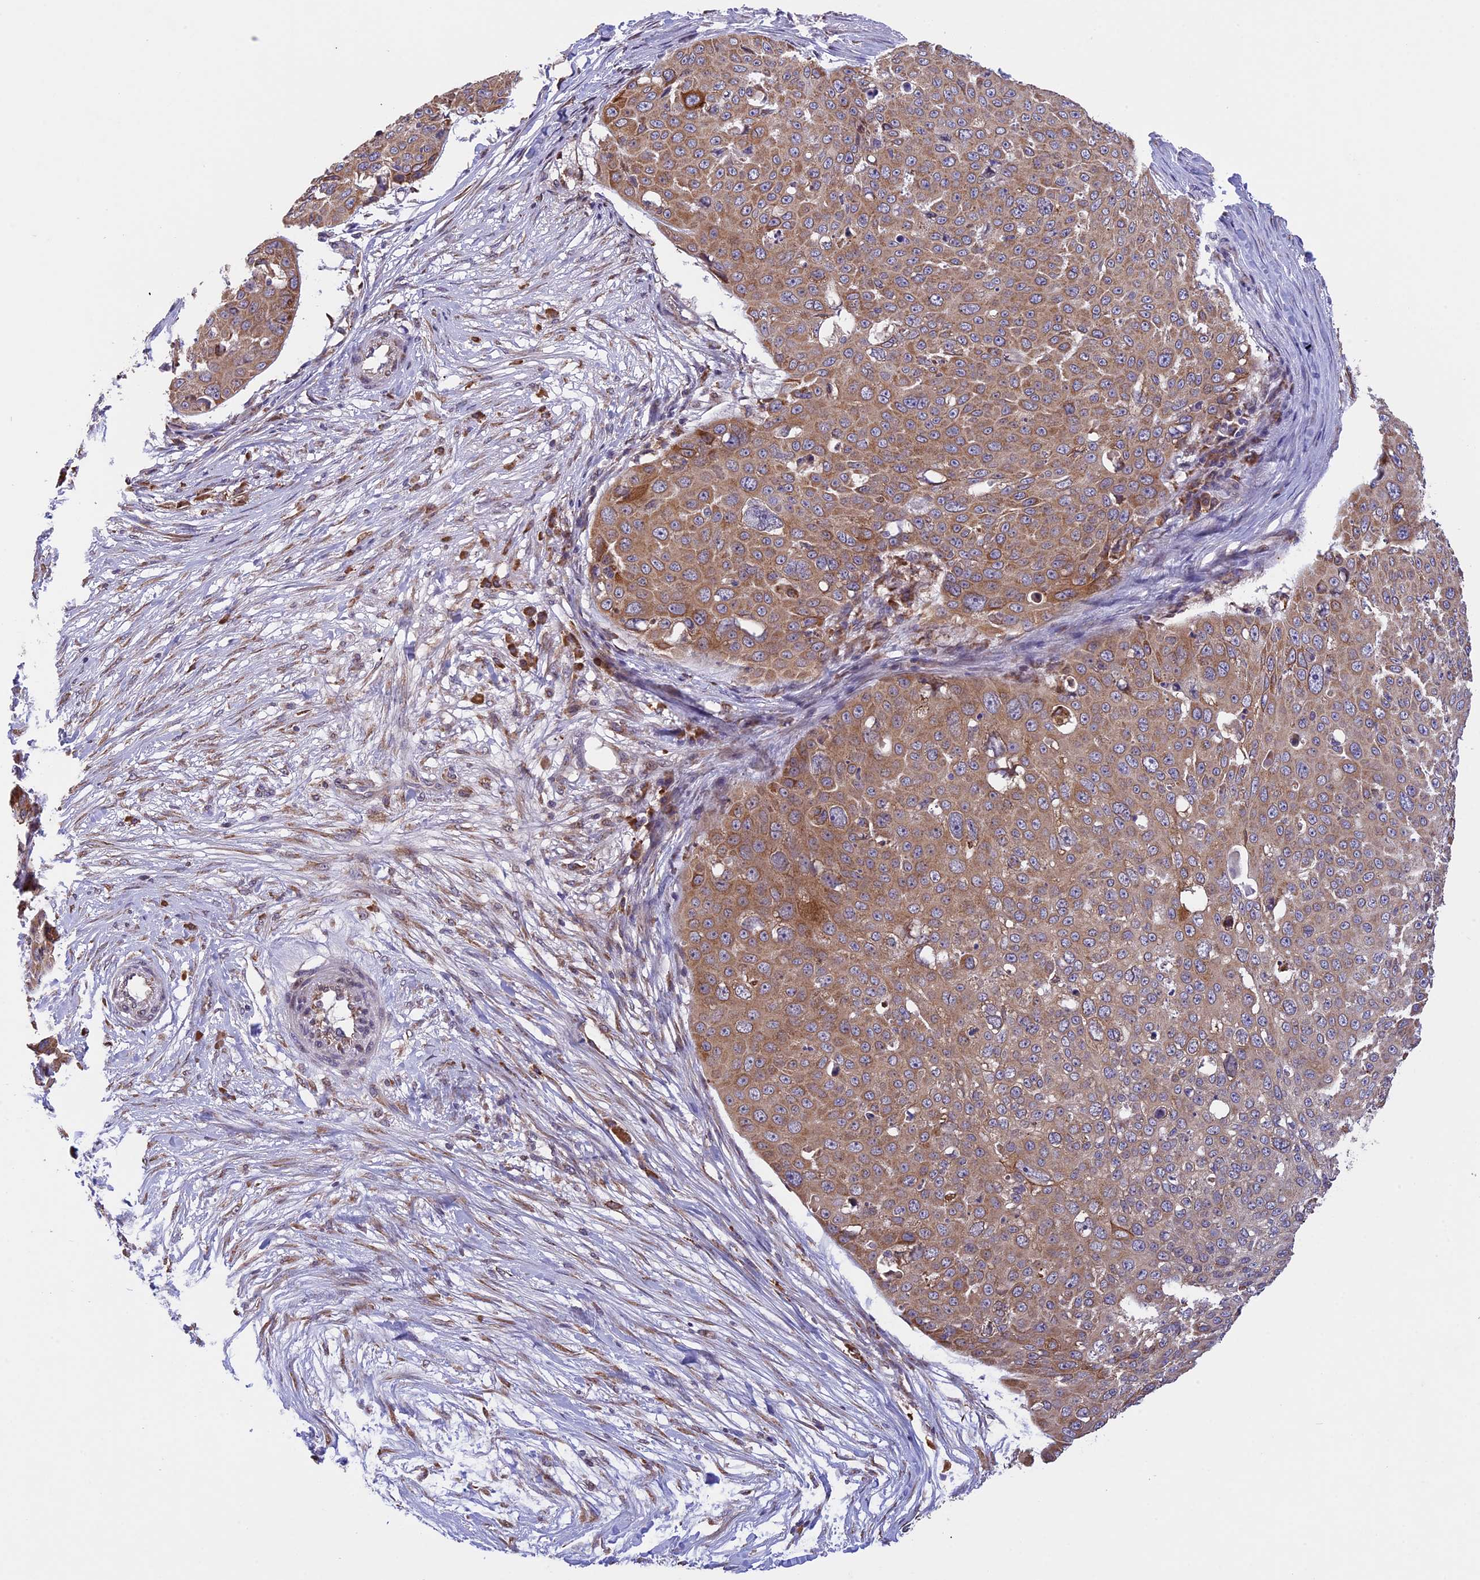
{"staining": {"intensity": "moderate", "quantity": ">75%", "location": "cytoplasmic/membranous"}, "tissue": "skin cancer", "cell_type": "Tumor cells", "image_type": "cancer", "snomed": [{"axis": "morphology", "description": "Squamous cell carcinoma, NOS"}, {"axis": "topography", "description": "Skin"}], "caption": "DAB (3,3'-diaminobenzidine) immunohistochemical staining of human skin squamous cell carcinoma exhibits moderate cytoplasmic/membranous protein staining in about >75% of tumor cells.", "gene": "DMRTA2", "patient": {"sex": "male", "age": 71}}